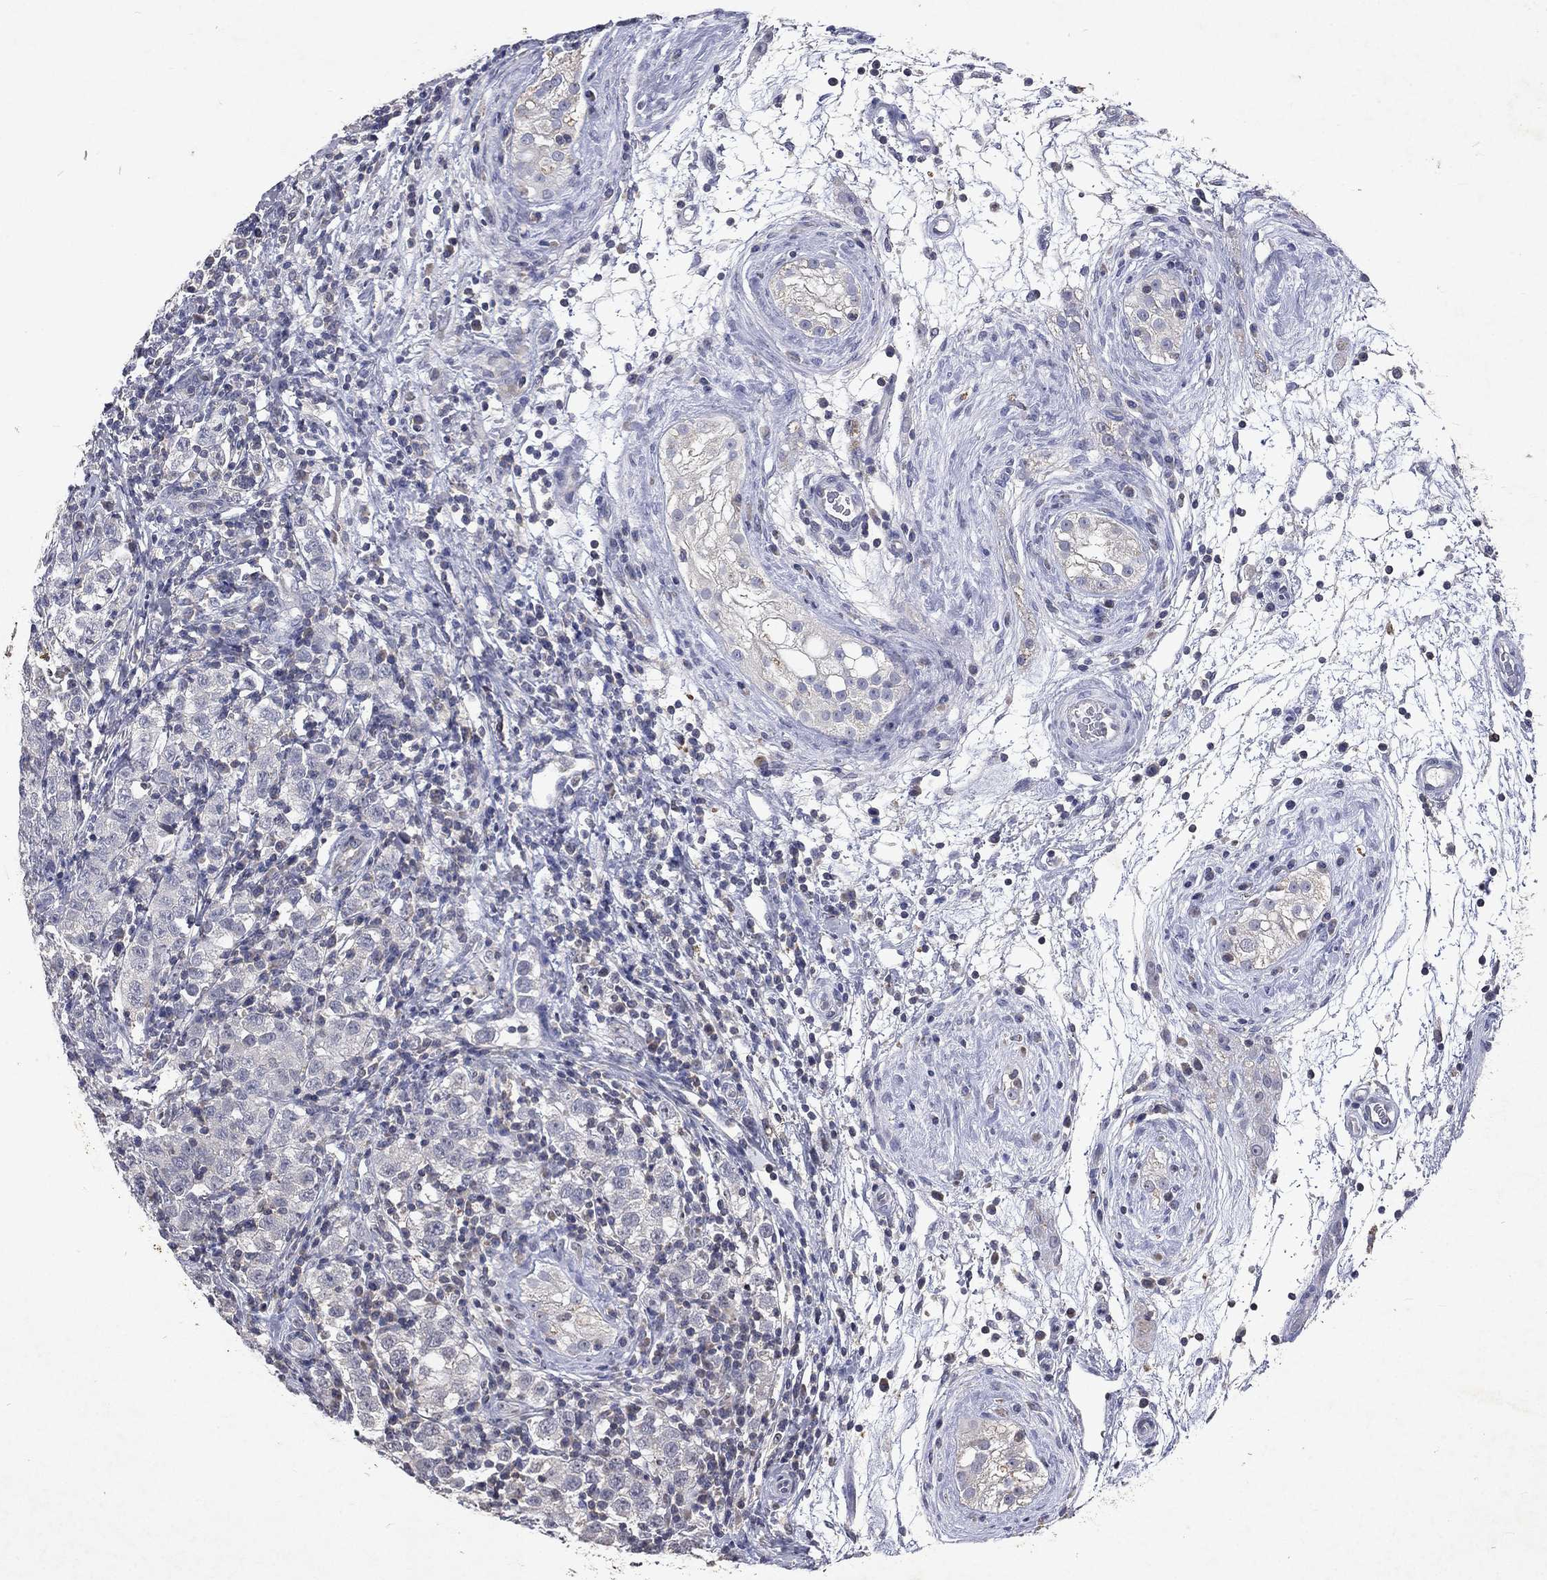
{"staining": {"intensity": "negative", "quantity": "none", "location": "none"}, "tissue": "testis cancer", "cell_type": "Tumor cells", "image_type": "cancer", "snomed": [{"axis": "morphology", "description": "Seminoma, NOS"}, {"axis": "topography", "description": "Testis"}], "caption": "The image exhibits no significant positivity in tumor cells of testis cancer (seminoma).", "gene": "SLC34A2", "patient": {"sex": "male", "age": 34}}